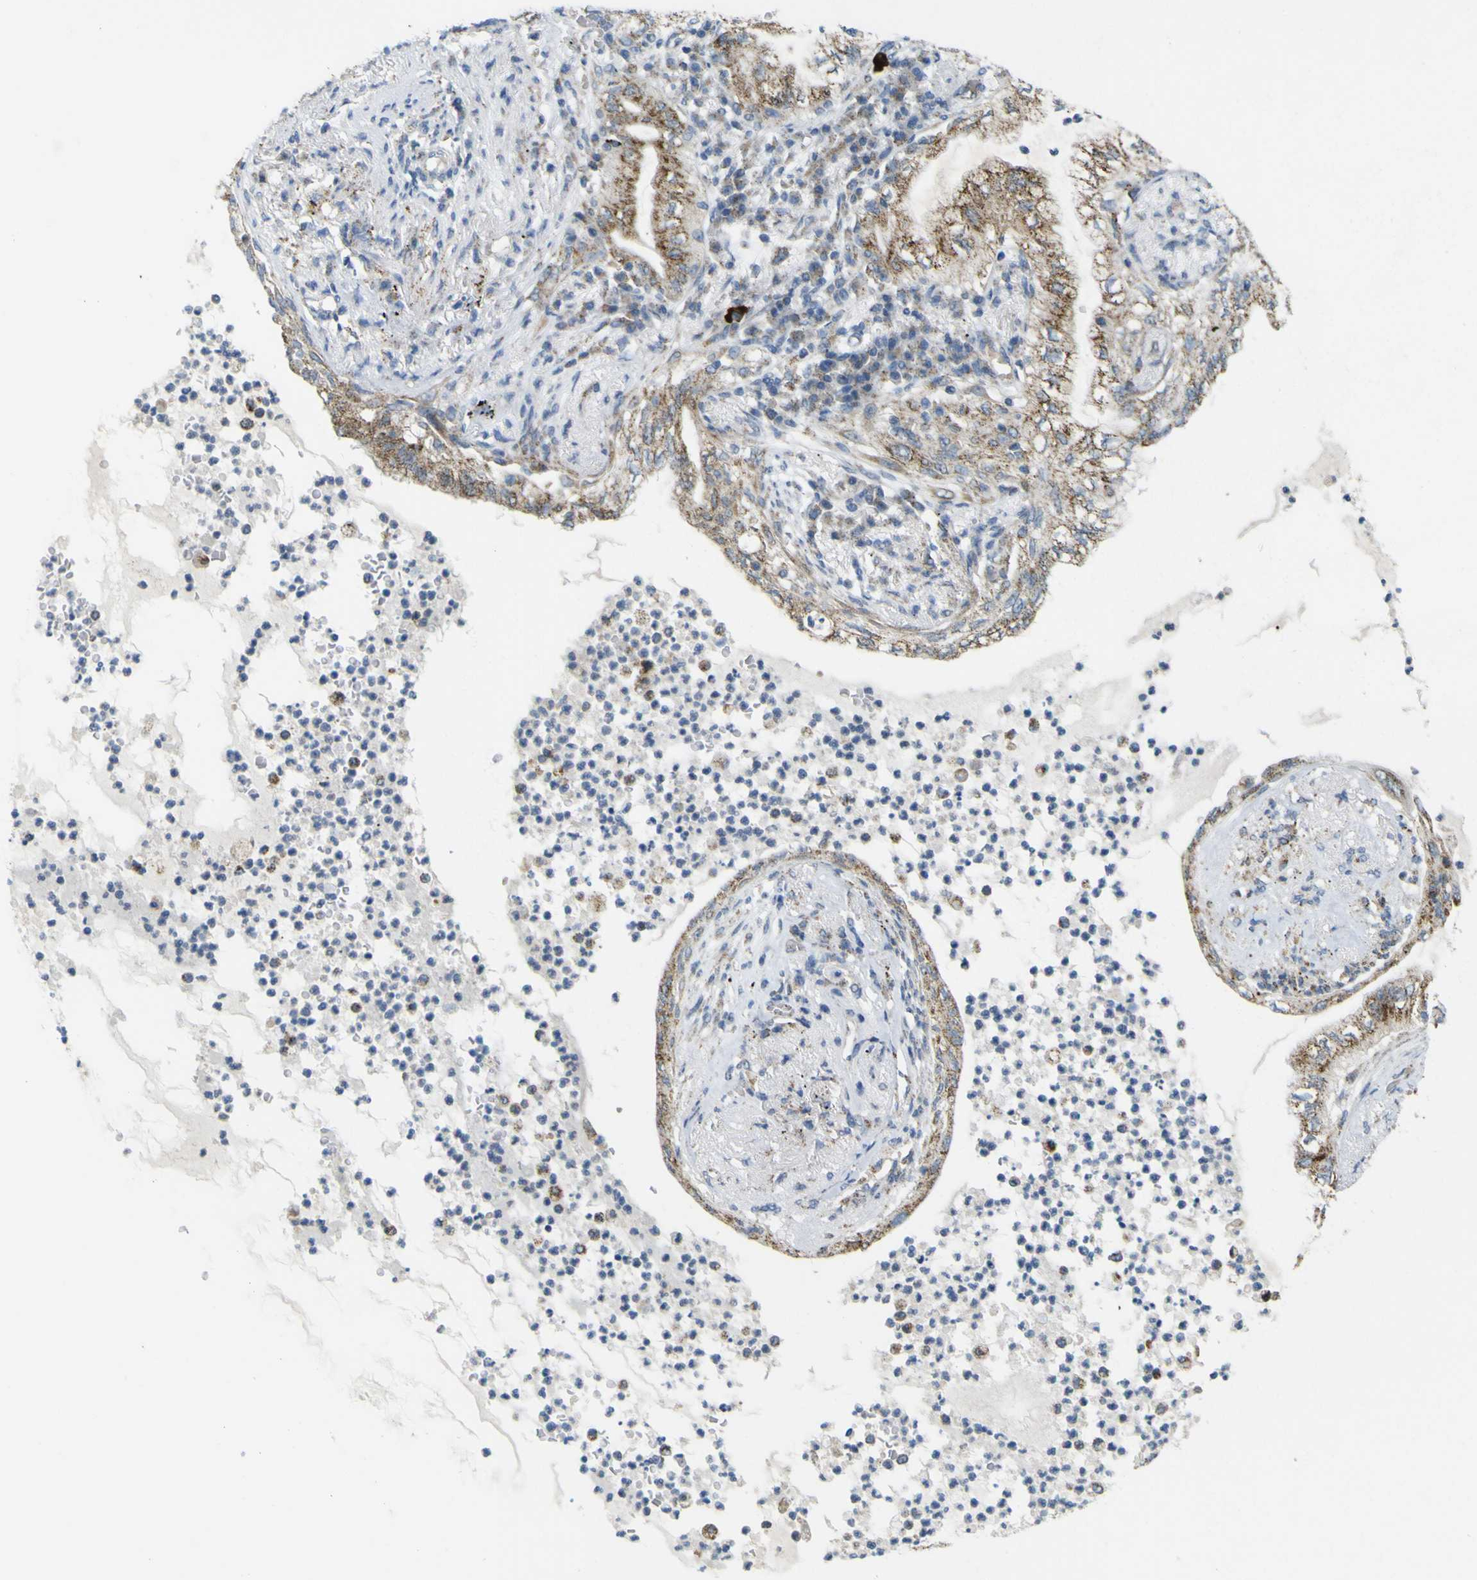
{"staining": {"intensity": "moderate", "quantity": ">75%", "location": "cytoplasmic/membranous"}, "tissue": "lung cancer", "cell_type": "Tumor cells", "image_type": "cancer", "snomed": [{"axis": "morphology", "description": "Normal tissue, NOS"}, {"axis": "morphology", "description": "Adenocarcinoma, NOS"}, {"axis": "topography", "description": "Bronchus"}, {"axis": "topography", "description": "Lung"}], "caption": "The immunohistochemical stain shows moderate cytoplasmic/membranous positivity in tumor cells of lung cancer tissue.", "gene": "ACBD5", "patient": {"sex": "female", "age": 70}}